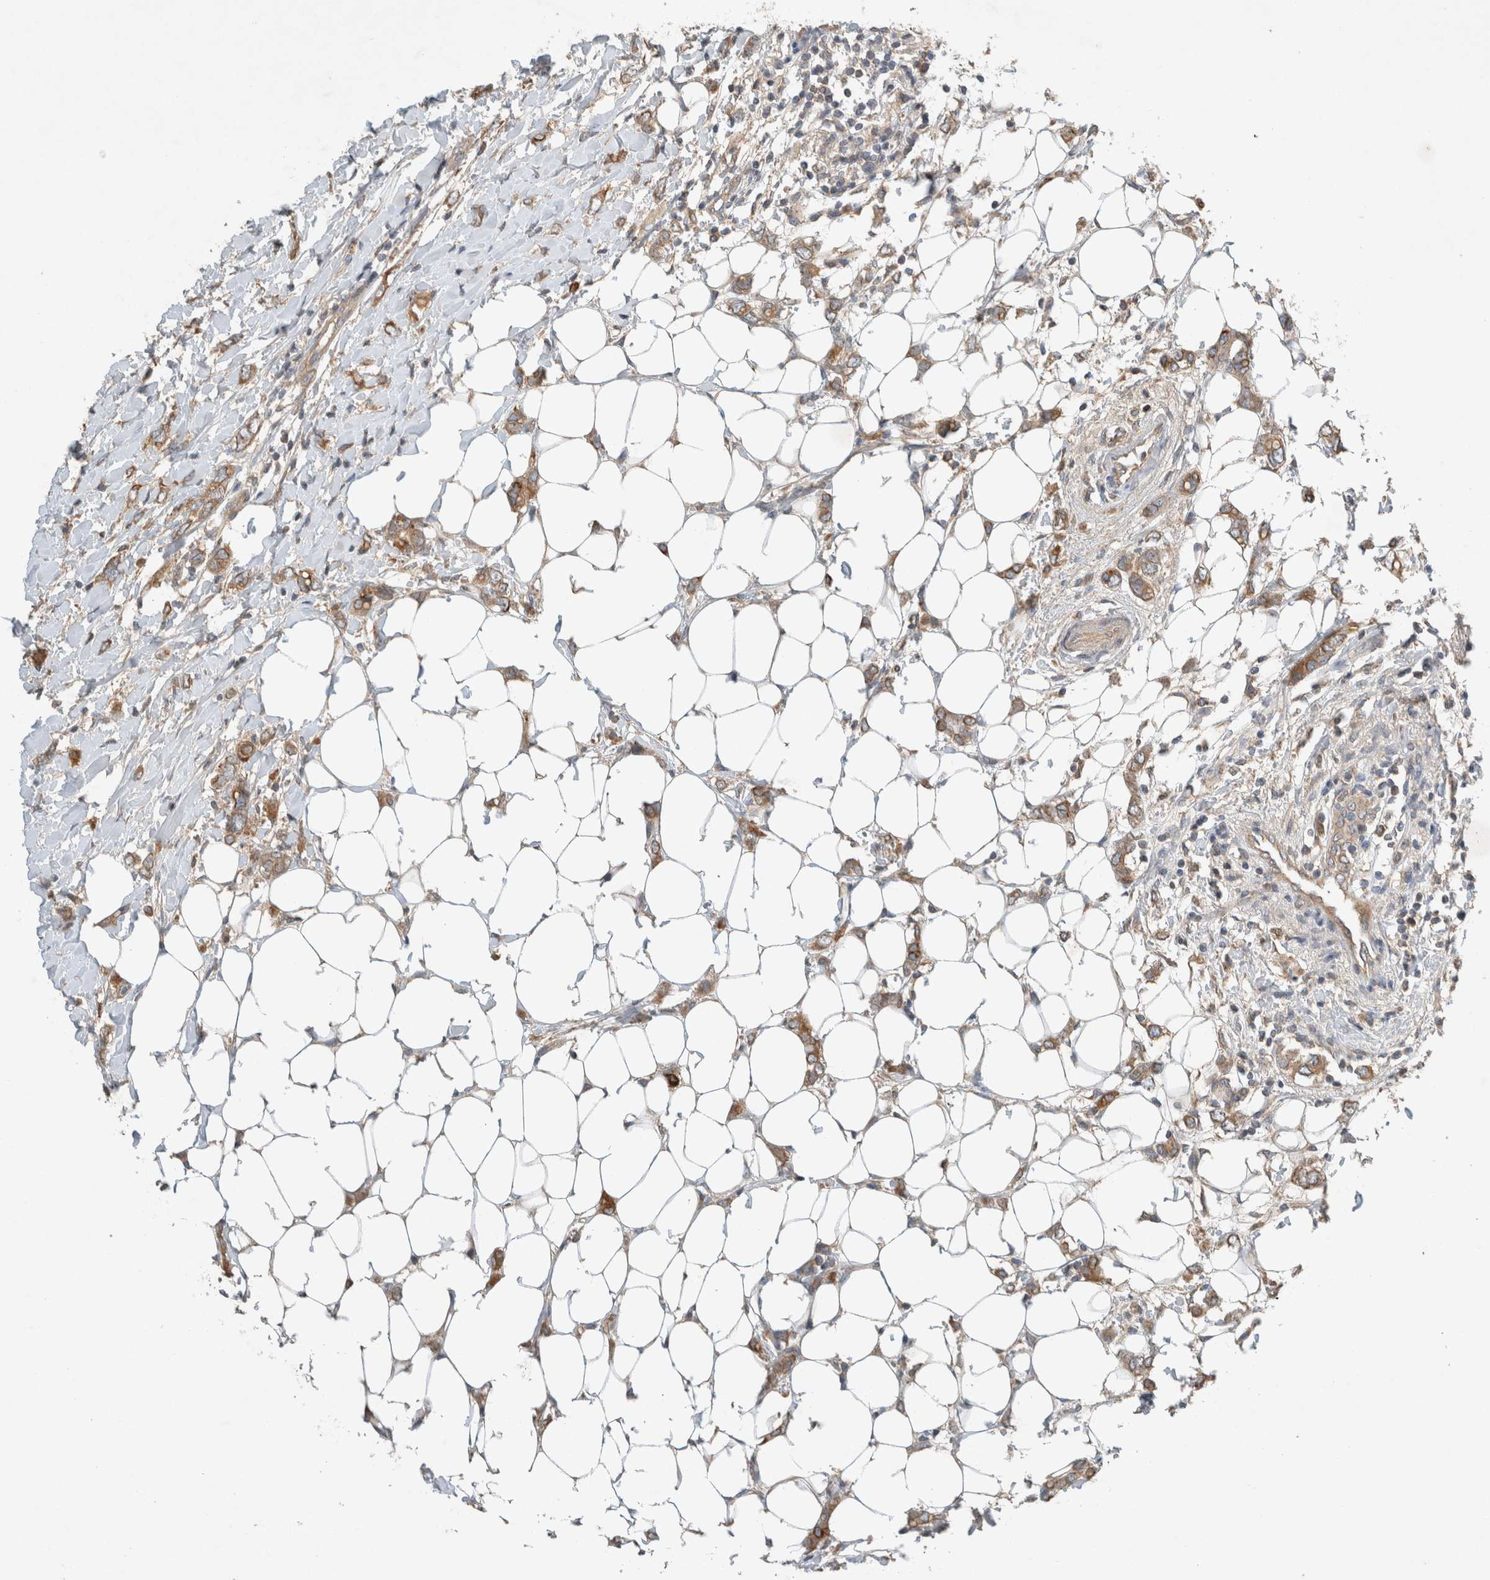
{"staining": {"intensity": "moderate", "quantity": ">75%", "location": "cytoplasmic/membranous"}, "tissue": "breast cancer", "cell_type": "Tumor cells", "image_type": "cancer", "snomed": [{"axis": "morphology", "description": "Normal tissue, NOS"}, {"axis": "morphology", "description": "Lobular carcinoma"}, {"axis": "topography", "description": "Breast"}], "caption": "A photomicrograph of breast cancer (lobular carcinoma) stained for a protein displays moderate cytoplasmic/membranous brown staining in tumor cells.", "gene": "ARMC9", "patient": {"sex": "female", "age": 47}}